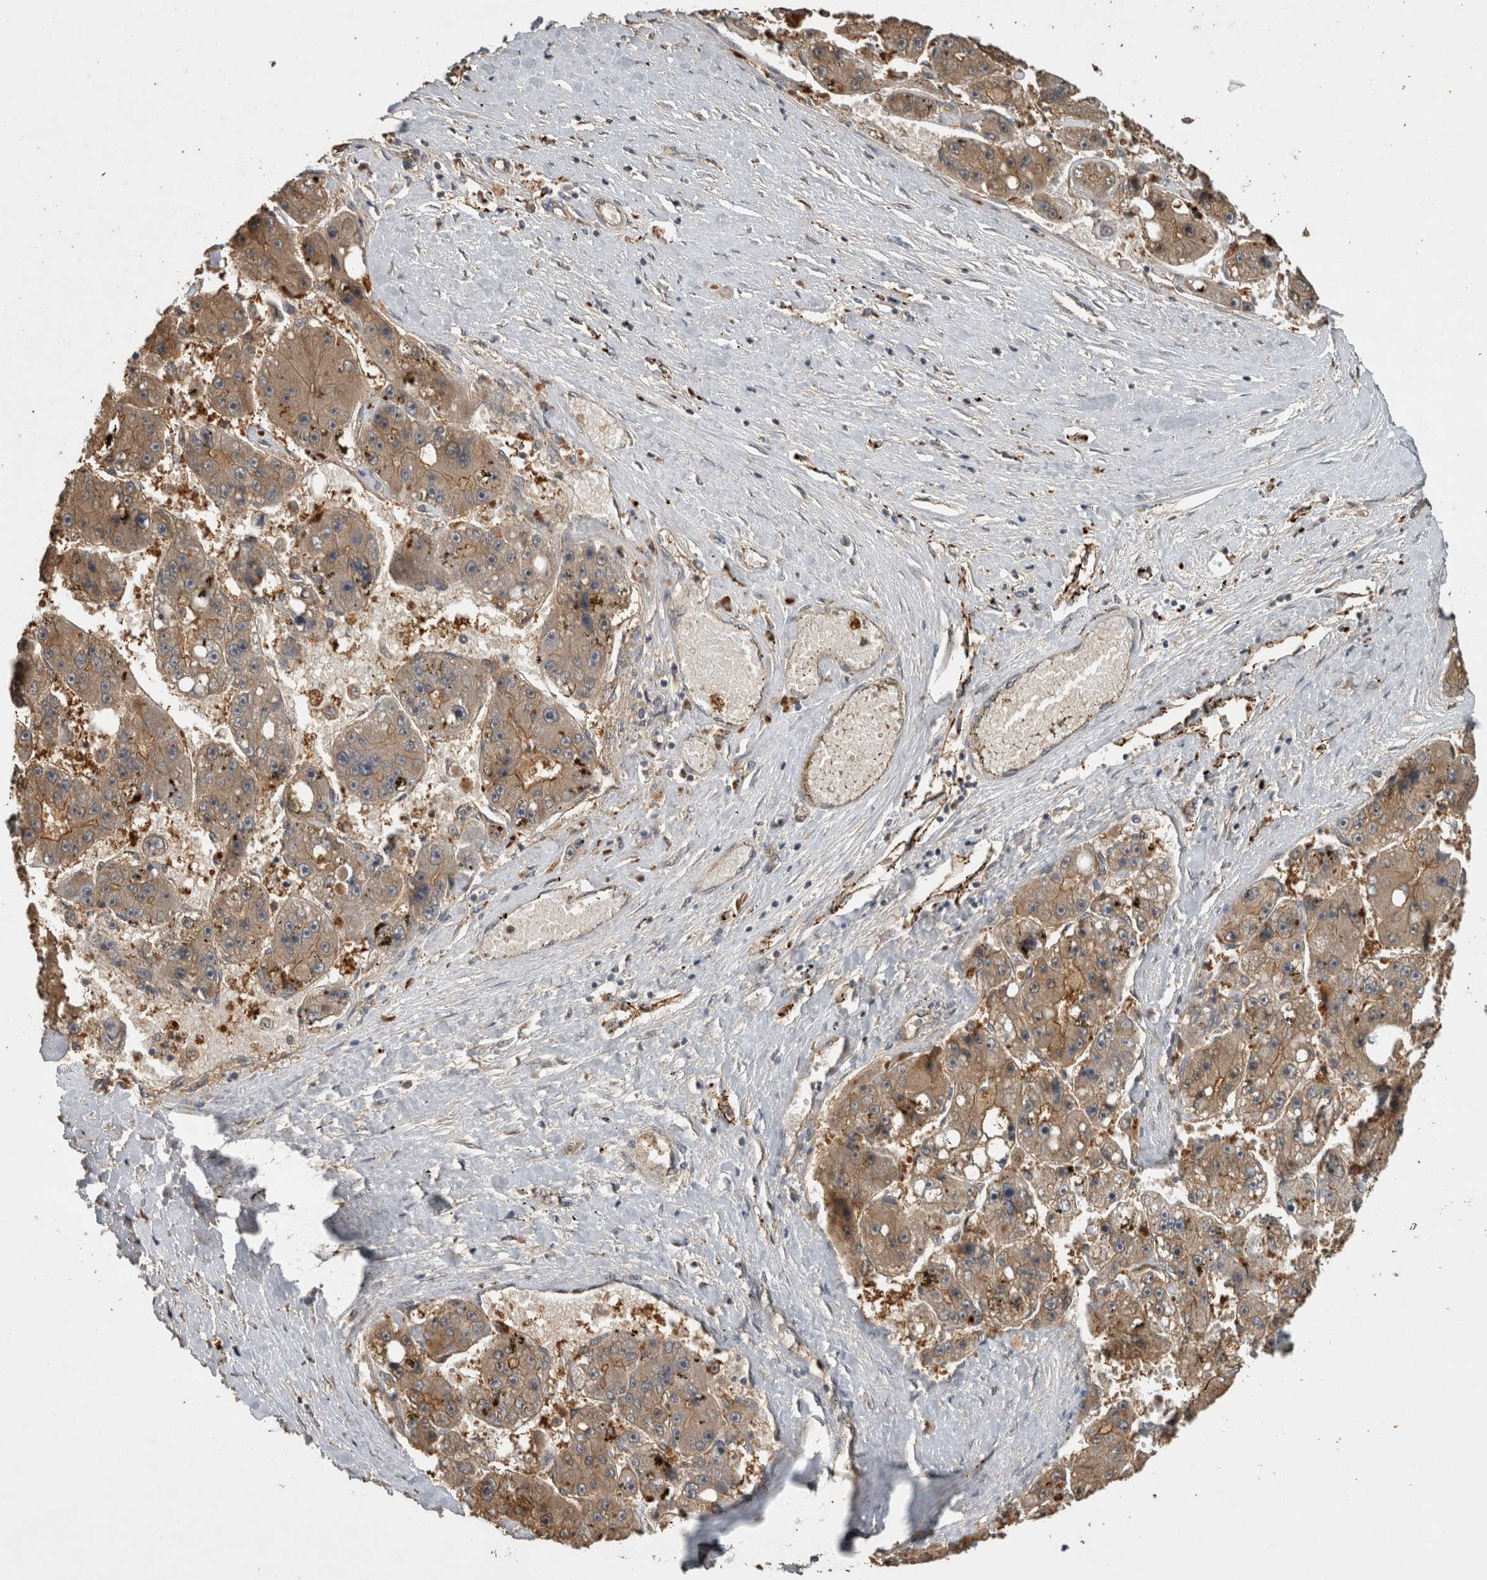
{"staining": {"intensity": "weak", "quantity": ">75%", "location": "cytoplasmic/membranous"}, "tissue": "liver cancer", "cell_type": "Tumor cells", "image_type": "cancer", "snomed": [{"axis": "morphology", "description": "Carcinoma, Hepatocellular, NOS"}, {"axis": "topography", "description": "Liver"}], "caption": "An immunohistochemistry micrograph of neoplastic tissue is shown. Protein staining in brown shows weak cytoplasmic/membranous positivity in hepatocellular carcinoma (liver) within tumor cells.", "gene": "RHPN1", "patient": {"sex": "female", "age": 61}}